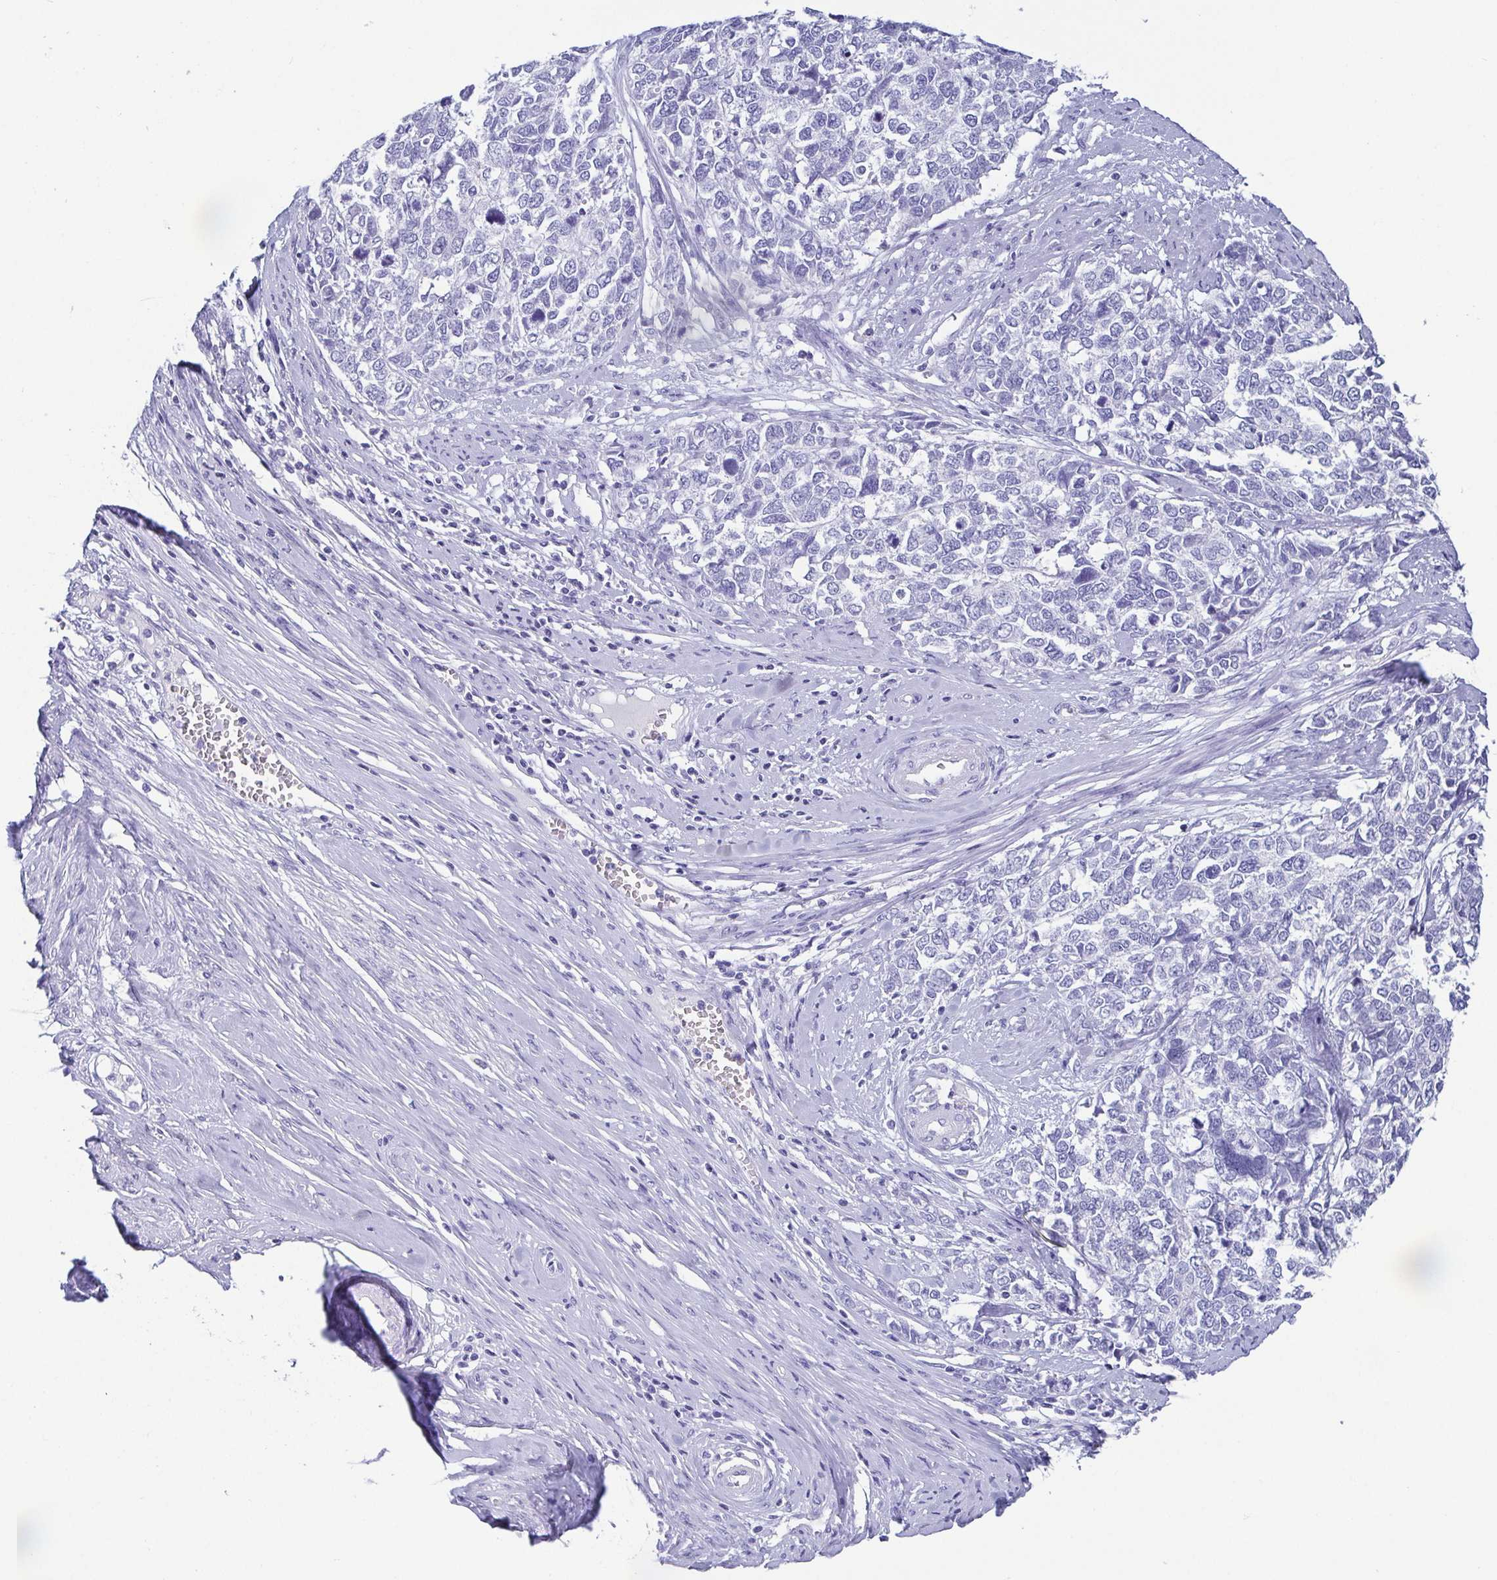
{"staining": {"intensity": "negative", "quantity": "none", "location": "none"}, "tissue": "cervical cancer", "cell_type": "Tumor cells", "image_type": "cancer", "snomed": [{"axis": "morphology", "description": "Adenocarcinoma, NOS"}, {"axis": "topography", "description": "Cervix"}], "caption": "This is an immunohistochemistry photomicrograph of human cervical cancer. There is no positivity in tumor cells.", "gene": "SCGN", "patient": {"sex": "female", "age": 63}}